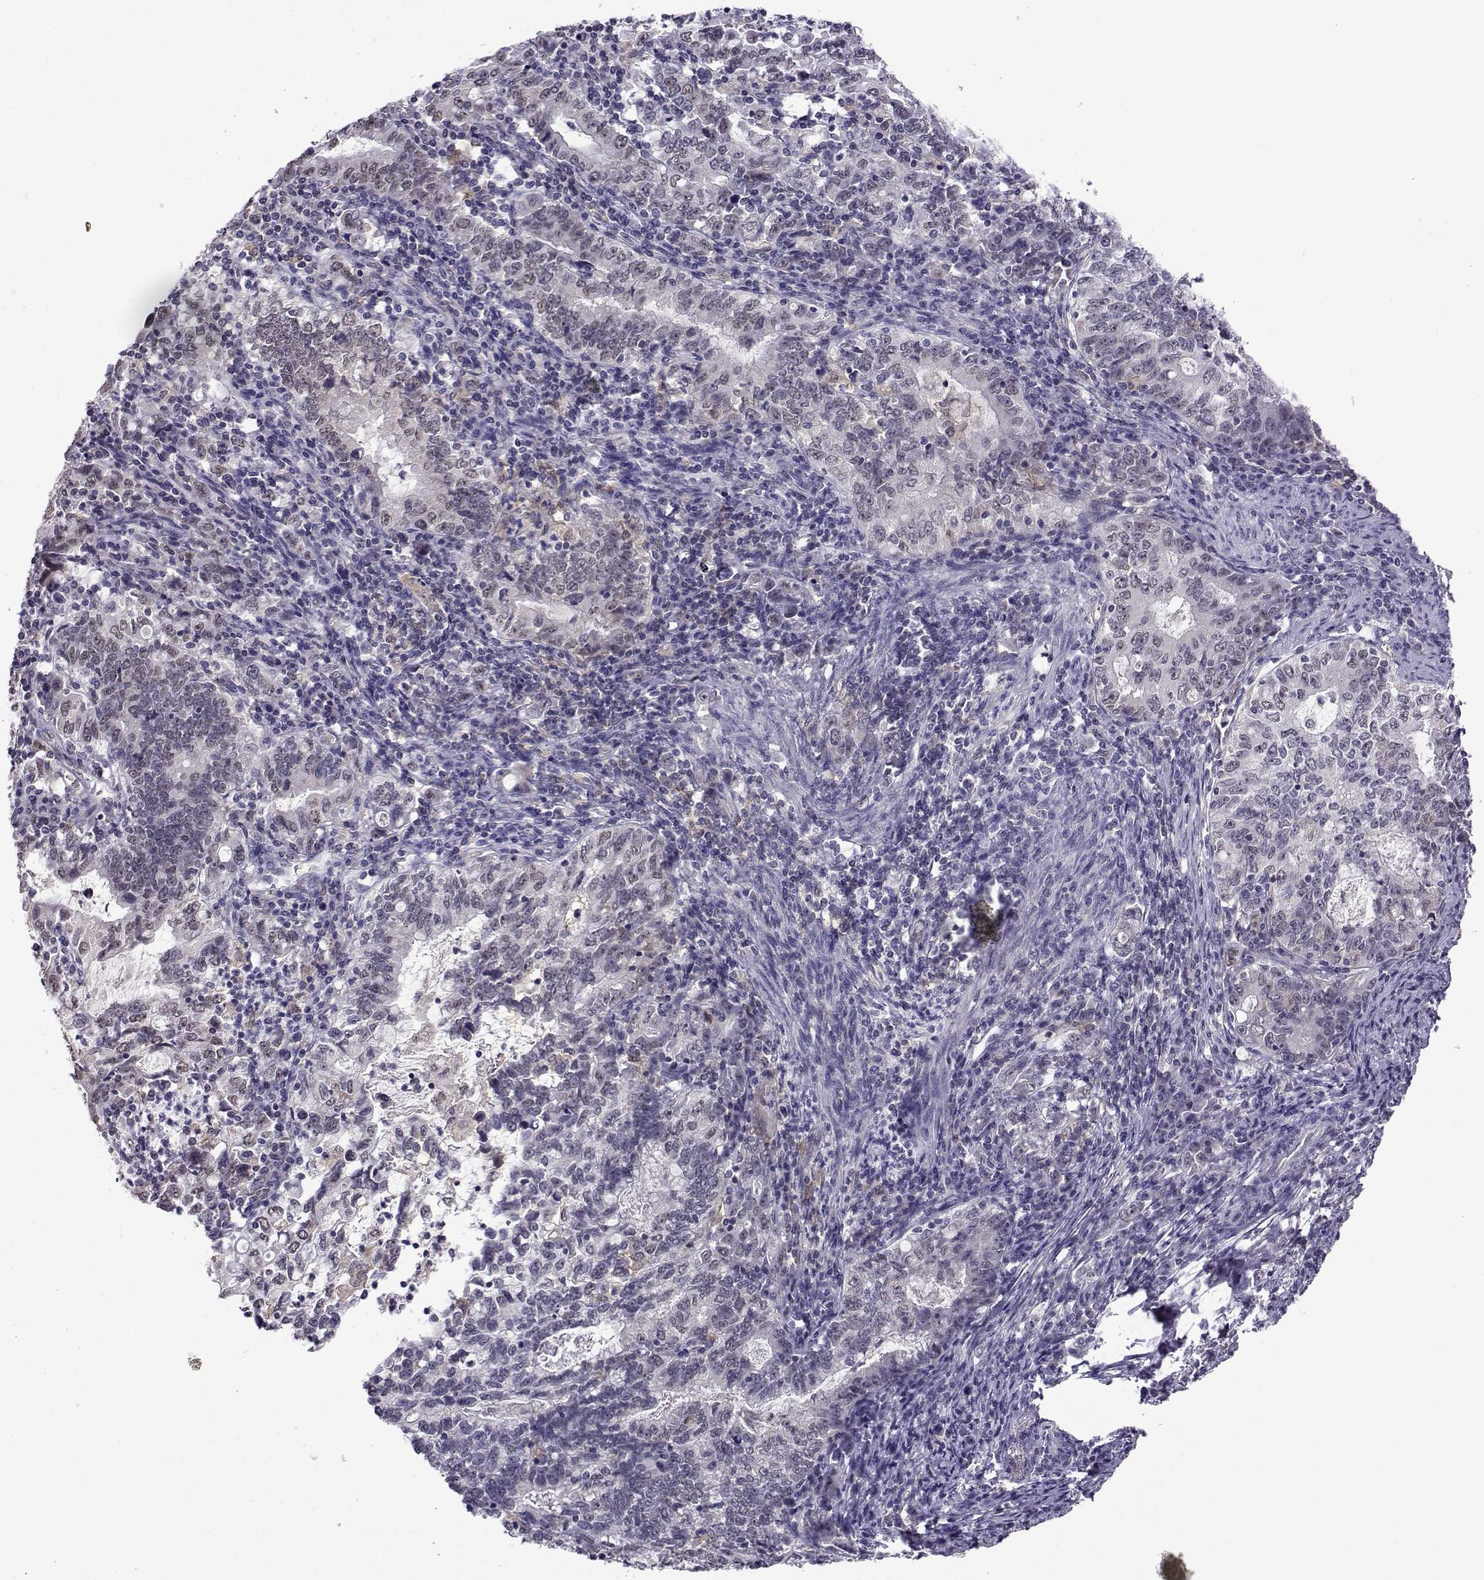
{"staining": {"intensity": "negative", "quantity": "none", "location": "none"}, "tissue": "stomach cancer", "cell_type": "Tumor cells", "image_type": "cancer", "snomed": [{"axis": "morphology", "description": "Adenocarcinoma, NOS"}, {"axis": "topography", "description": "Stomach, lower"}], "caption": "Image shows no significant protein staining in tumor cells of stomach cancer (adenocarcinoma).", "gene": "DDX20", "patient": {"sex": "female", "age": 72}}